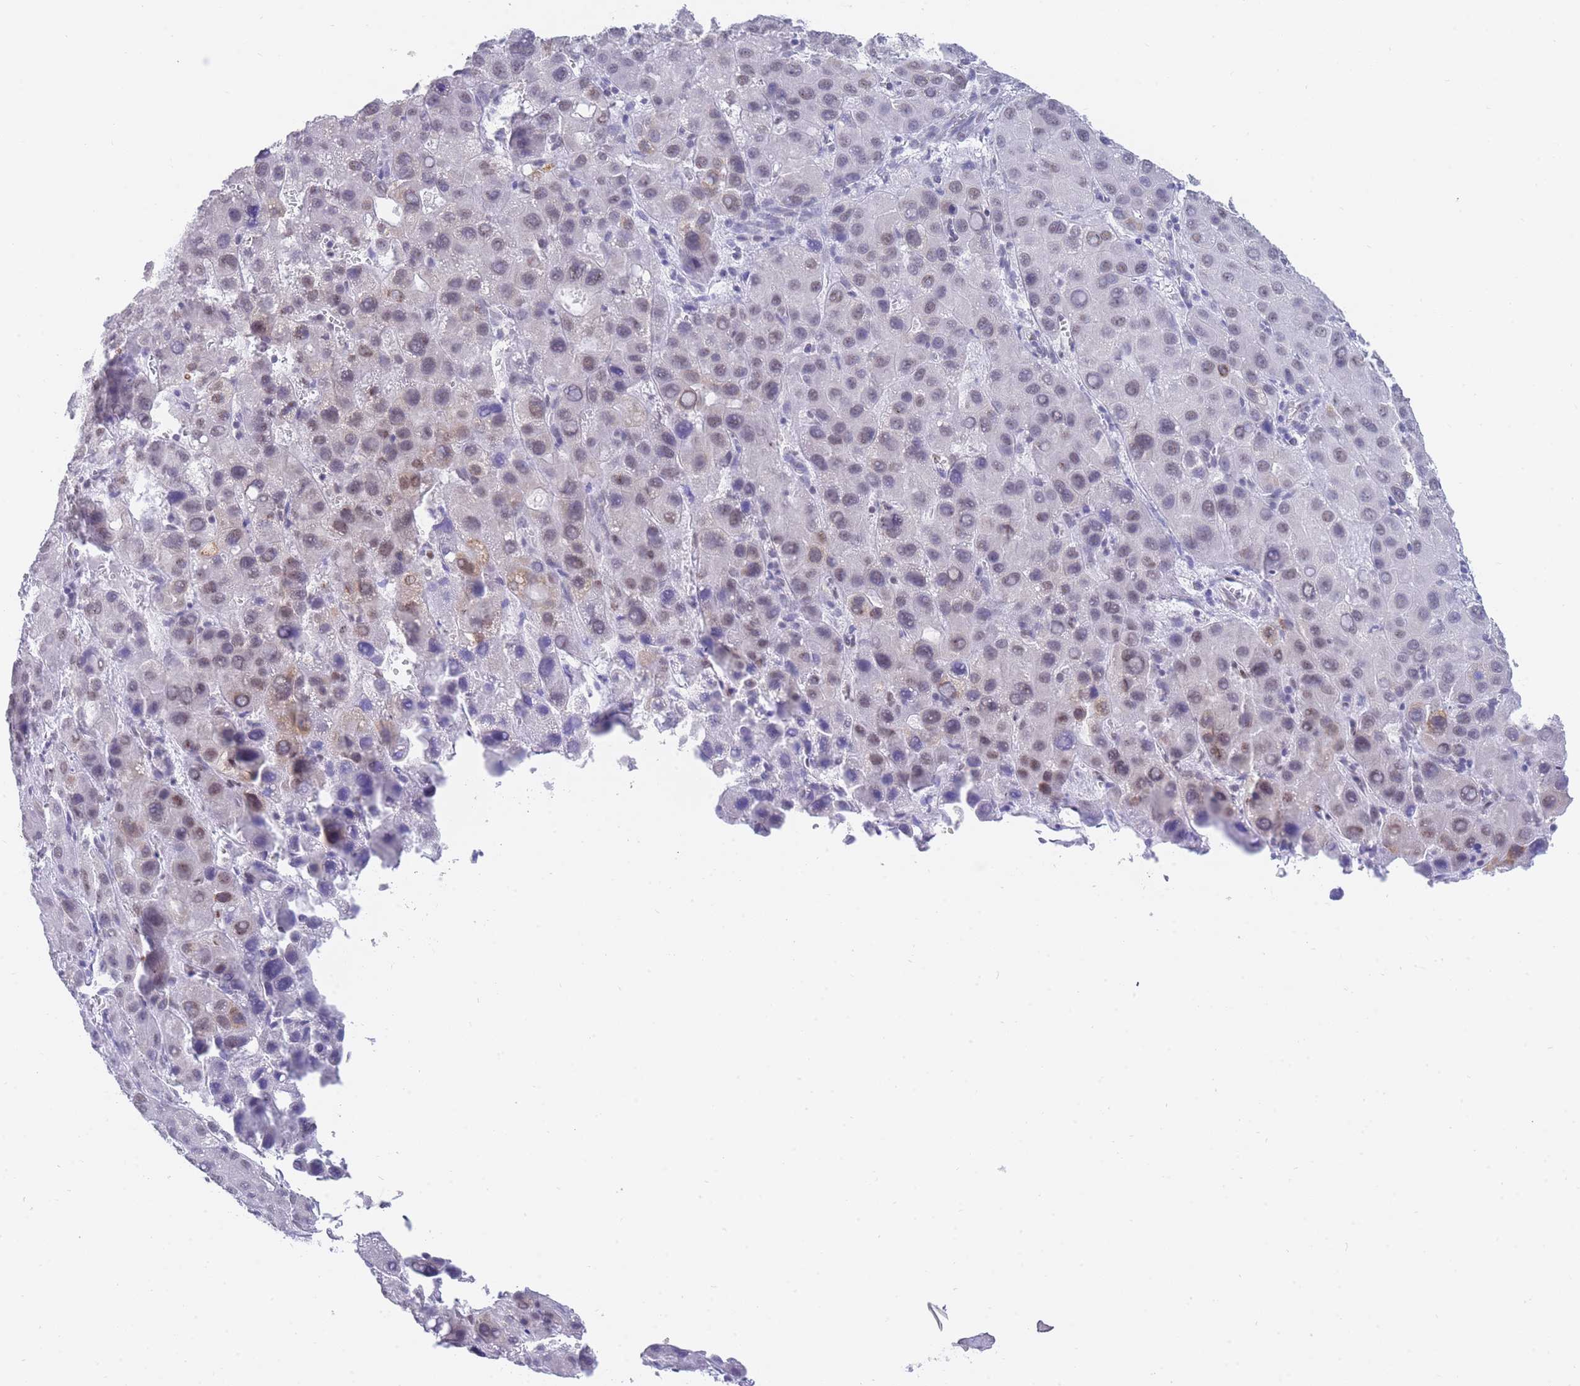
{"staining": {"intensity": "weak", "quantity": ">75%", "location": "nuclear"}, "tissue": "liver cancer", "cell_type": "Tumor cells", "image_type": "cancer", "snomed": [{"axis": "morphology", "description": "Carcinoma, Hepatocellular, NOS"}, {"axis": "topography", "description": "Liver"}], "caption": "Immunohistochemical staining of liver cancer shows weak nuclear protein expression in approximately >75% of tumor cells.", "gene": "FRAT2", "patient": {"sex": "male", "age": 55}}